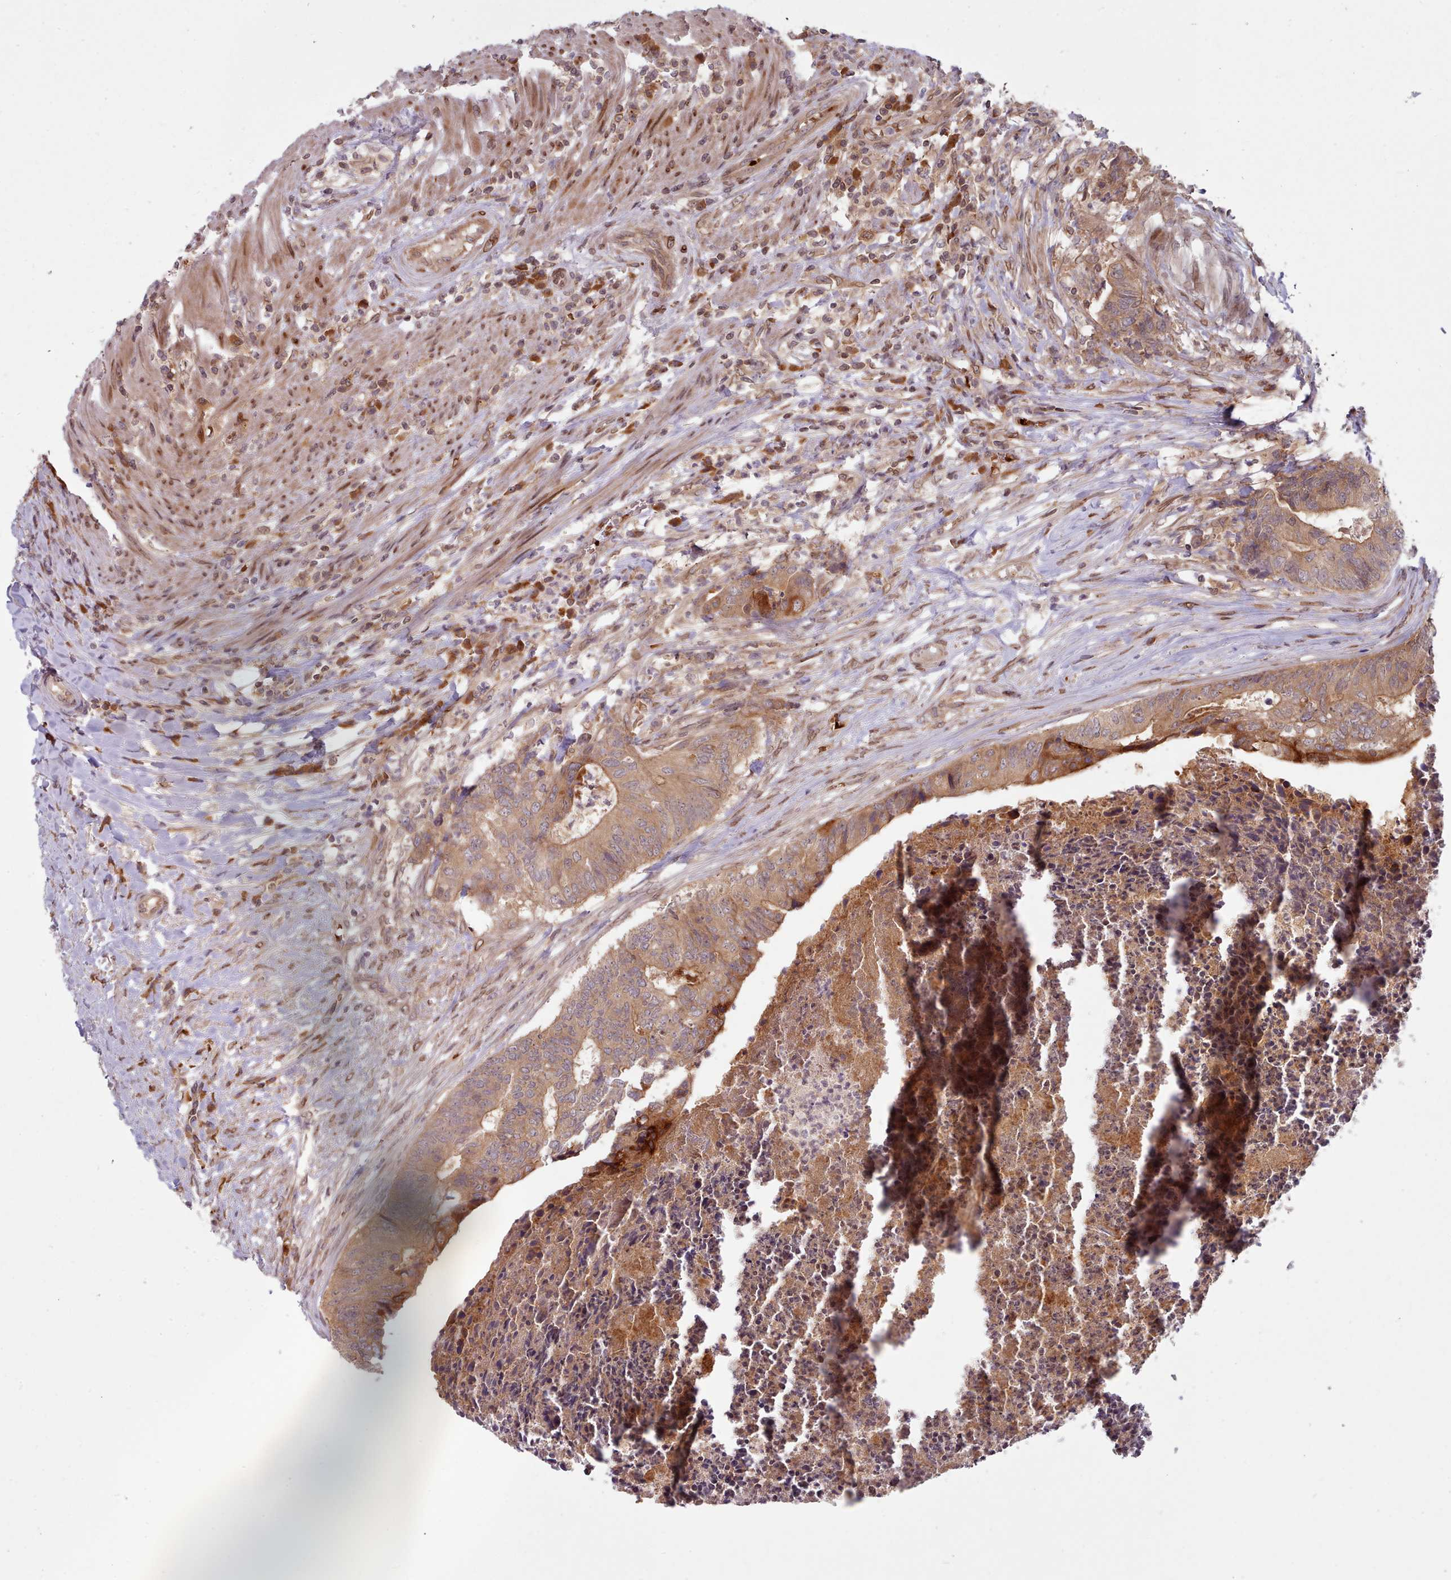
{"staining": {"intensity": "moderate", "quantity": ">75%", "location": "cytoplasmic/membranous"}, "tissue": "colorectal cancer", "cell_type": "Tumor cells", "image_type": "cancer", "snomed": [{"axis": "morphology", "description": "Adenocarcinoma, NOS"}, {"axis": "topography", "description": "Colon"}], "caption": "Immunohistochemical staining of human colorectal cancer exhibits medium levels of moderate cytoplasmic/membranous expression in approximately >75% of tumor cells. (DAB (3,3'-diaminobenzidine) = brown stain, brightfield microscopy at high magnification).", "gene": "UBE2G1", "patient": {"sex": "female", "age": 67}}